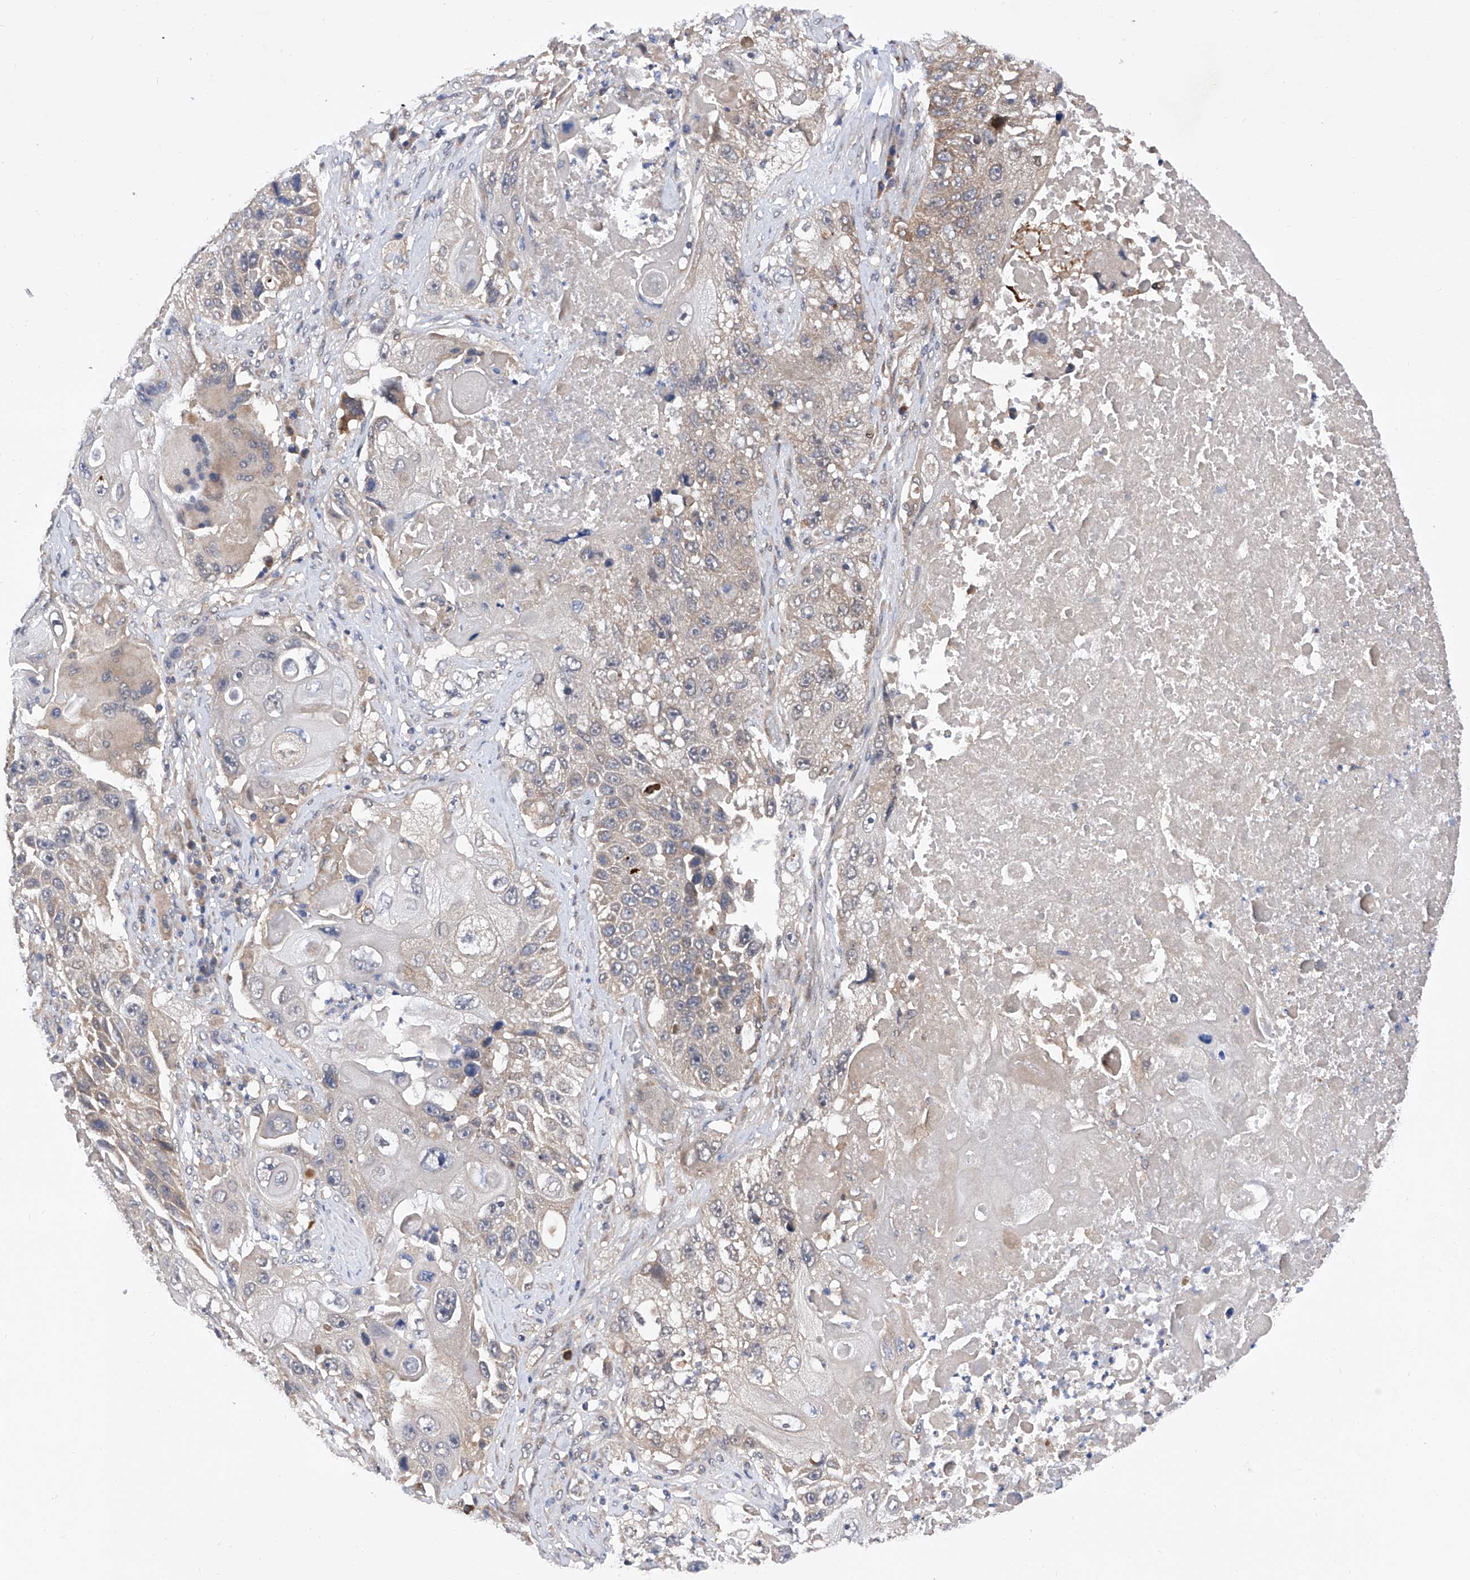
{"staining": {"intensity": "weak", "quantity": ">75%", "location": "cytoplasmic/membranous"}, "tissue": "lung cancer", "cell_type": "Tumor cells", "image_type": "cancer", "snomed": [{"axis": "morphology", "description": "Squamous cell carcinoma, NOS"}, {"axis": "topography", "description": "Lung"}], "caption": "Weak cytoplasmic/membranous staining is appreciated in about >75% of tumor cells in squamous cell carcinoma (lung). The protein is stained brown, and the nuclei are stained in blue (DAB (3,3'-diaminobenzidine) IHC with brightfield microscopy, high magnification).", "gene": "USP45", "patient": {"sex": "male", "age": 61}}